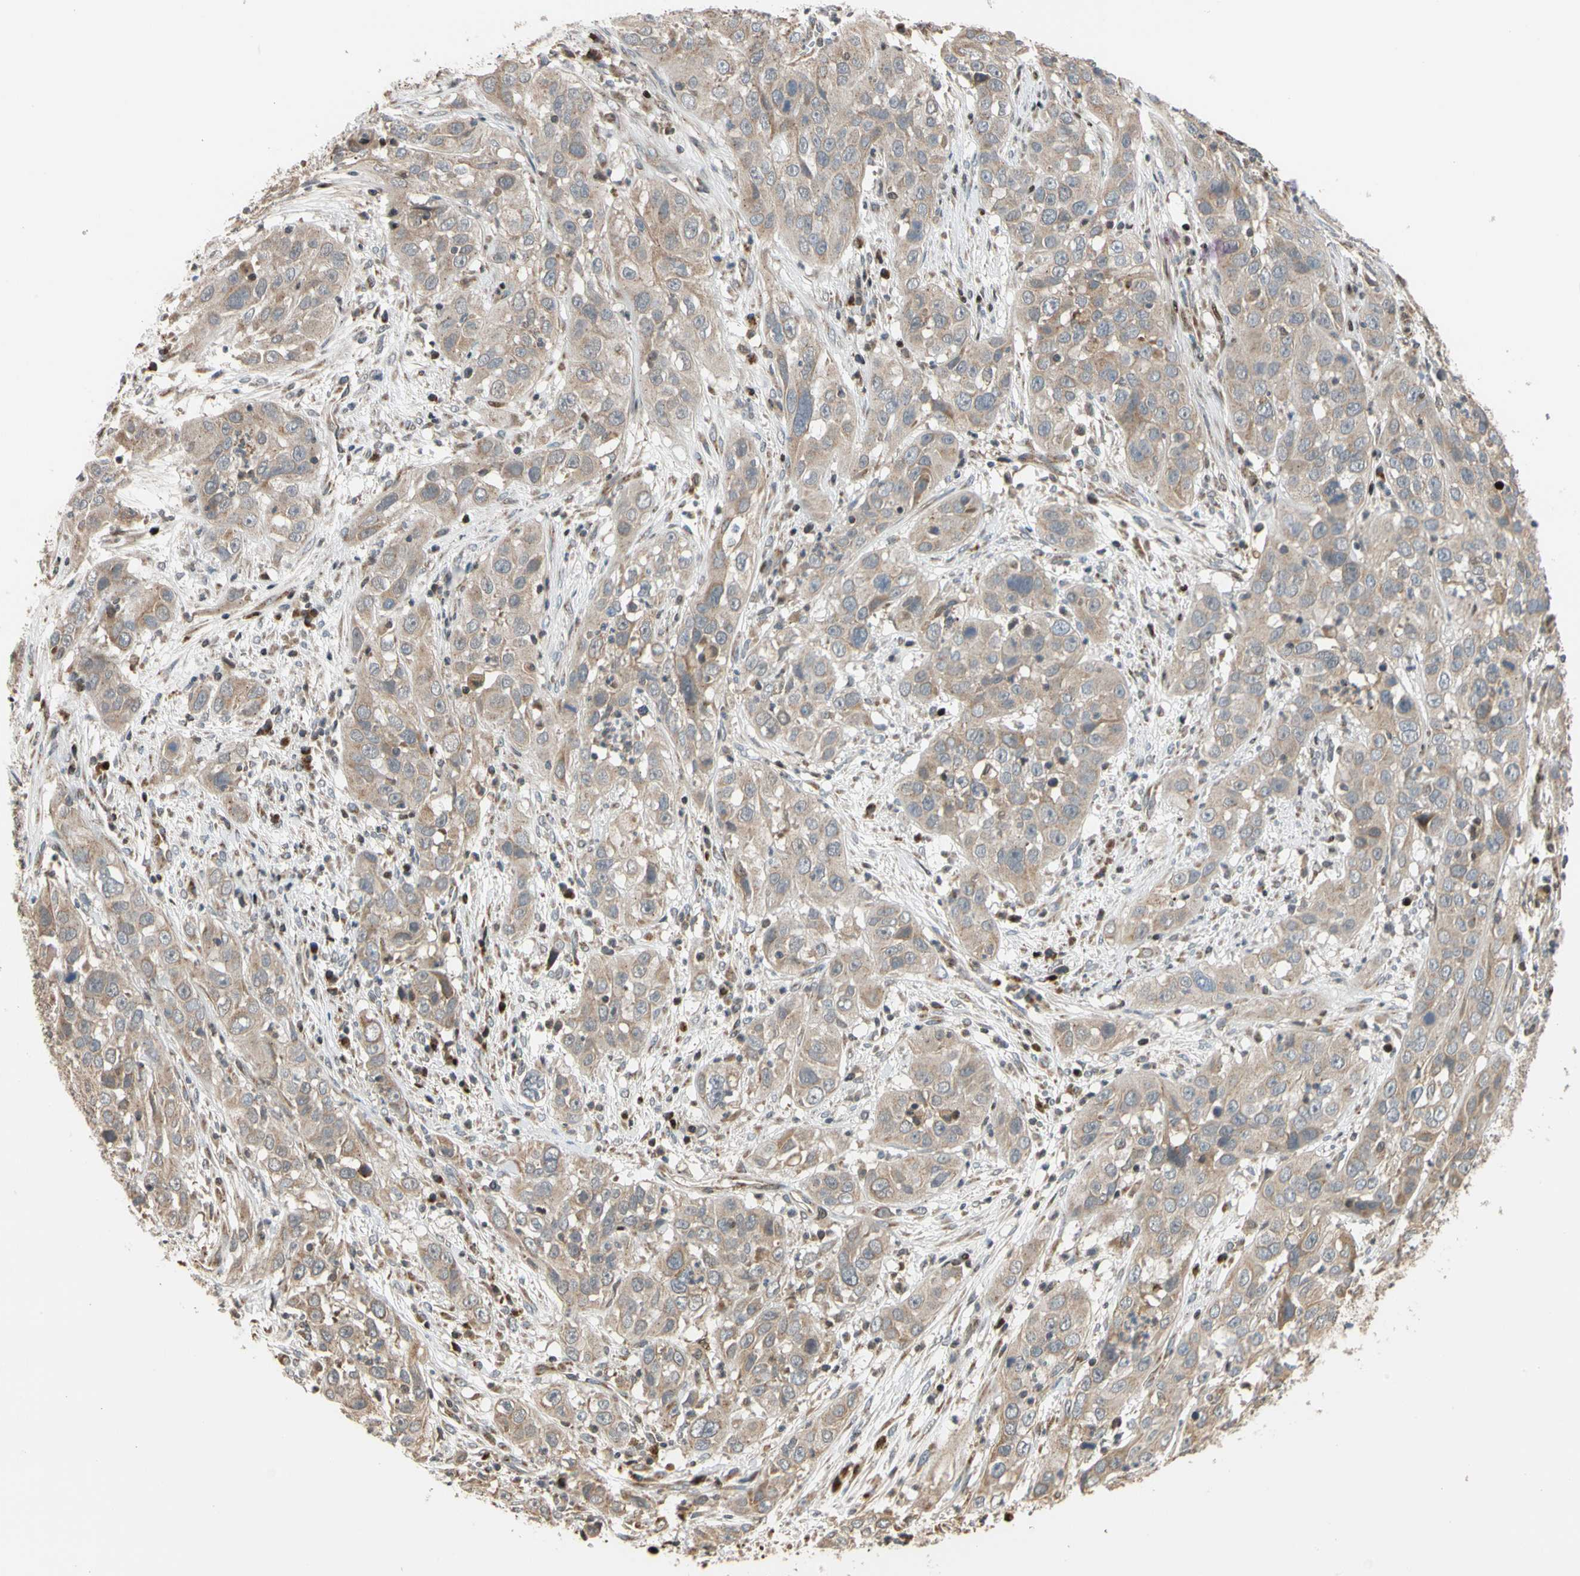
{"staining": {"intensity": "moderate", "quantity": ">75%", "location": "cytoplasmic/membranous"}, "tissue": "cervical cancer", "cell_type": "Tumor cells", "image_type": "cancer", "snomed": [{"axis": "morphology", "description": "Squamous cell carcinoma, NOS"}, {"axis": "topography", "description": "Cervix"}], "caption": "The image exhibits staining of cervical squamous cell carcinoma, revealing moderate cytoplasmic/membranous protein positivity (brown color) within tumor cells. Immunohistochemistry stains the protein of interest in brown and the nuclei are stained blue.", "gene": "IP6K2", "patient": {"sex": "female", "age": 32}}